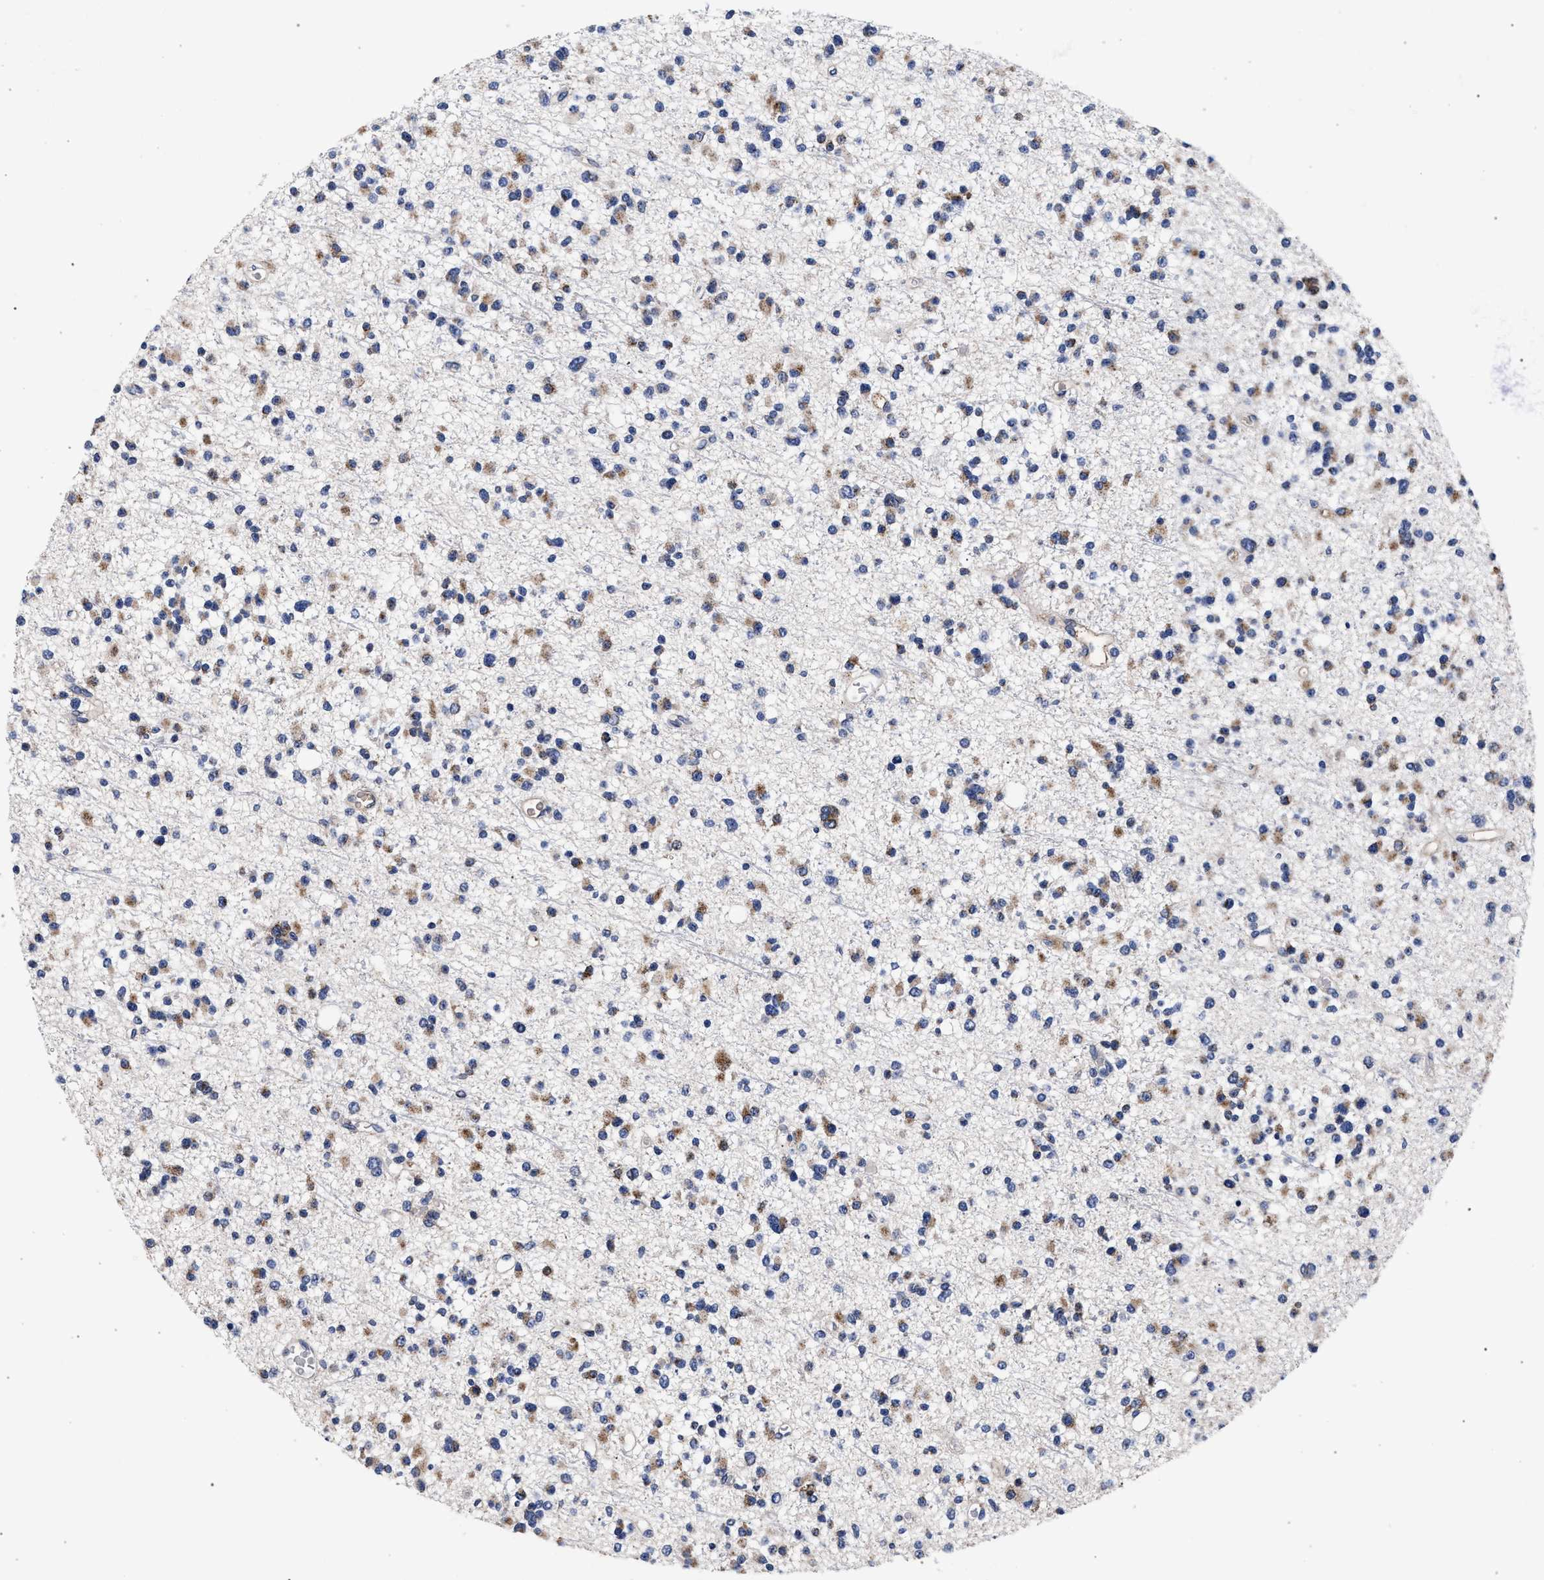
{"staining": {"intensity": "moderate", "quantity": "25%-75%", "location": "cytoplasmic/membranous"}, "tissue": "glioma", "cell_type": "Tumor cells", "image_type": "cancer", "snomed": [{"axis": "morphology", "description": "Glioma, malignant, Low grade"}, {"axis": "topography", "description": "Brain"}], "caption": "Human glioma stained with a protein marker demonstrates moderate staining in tumor cells.", "gene": "ACOX1", "patient": {"sex": "female", "age": 22}}